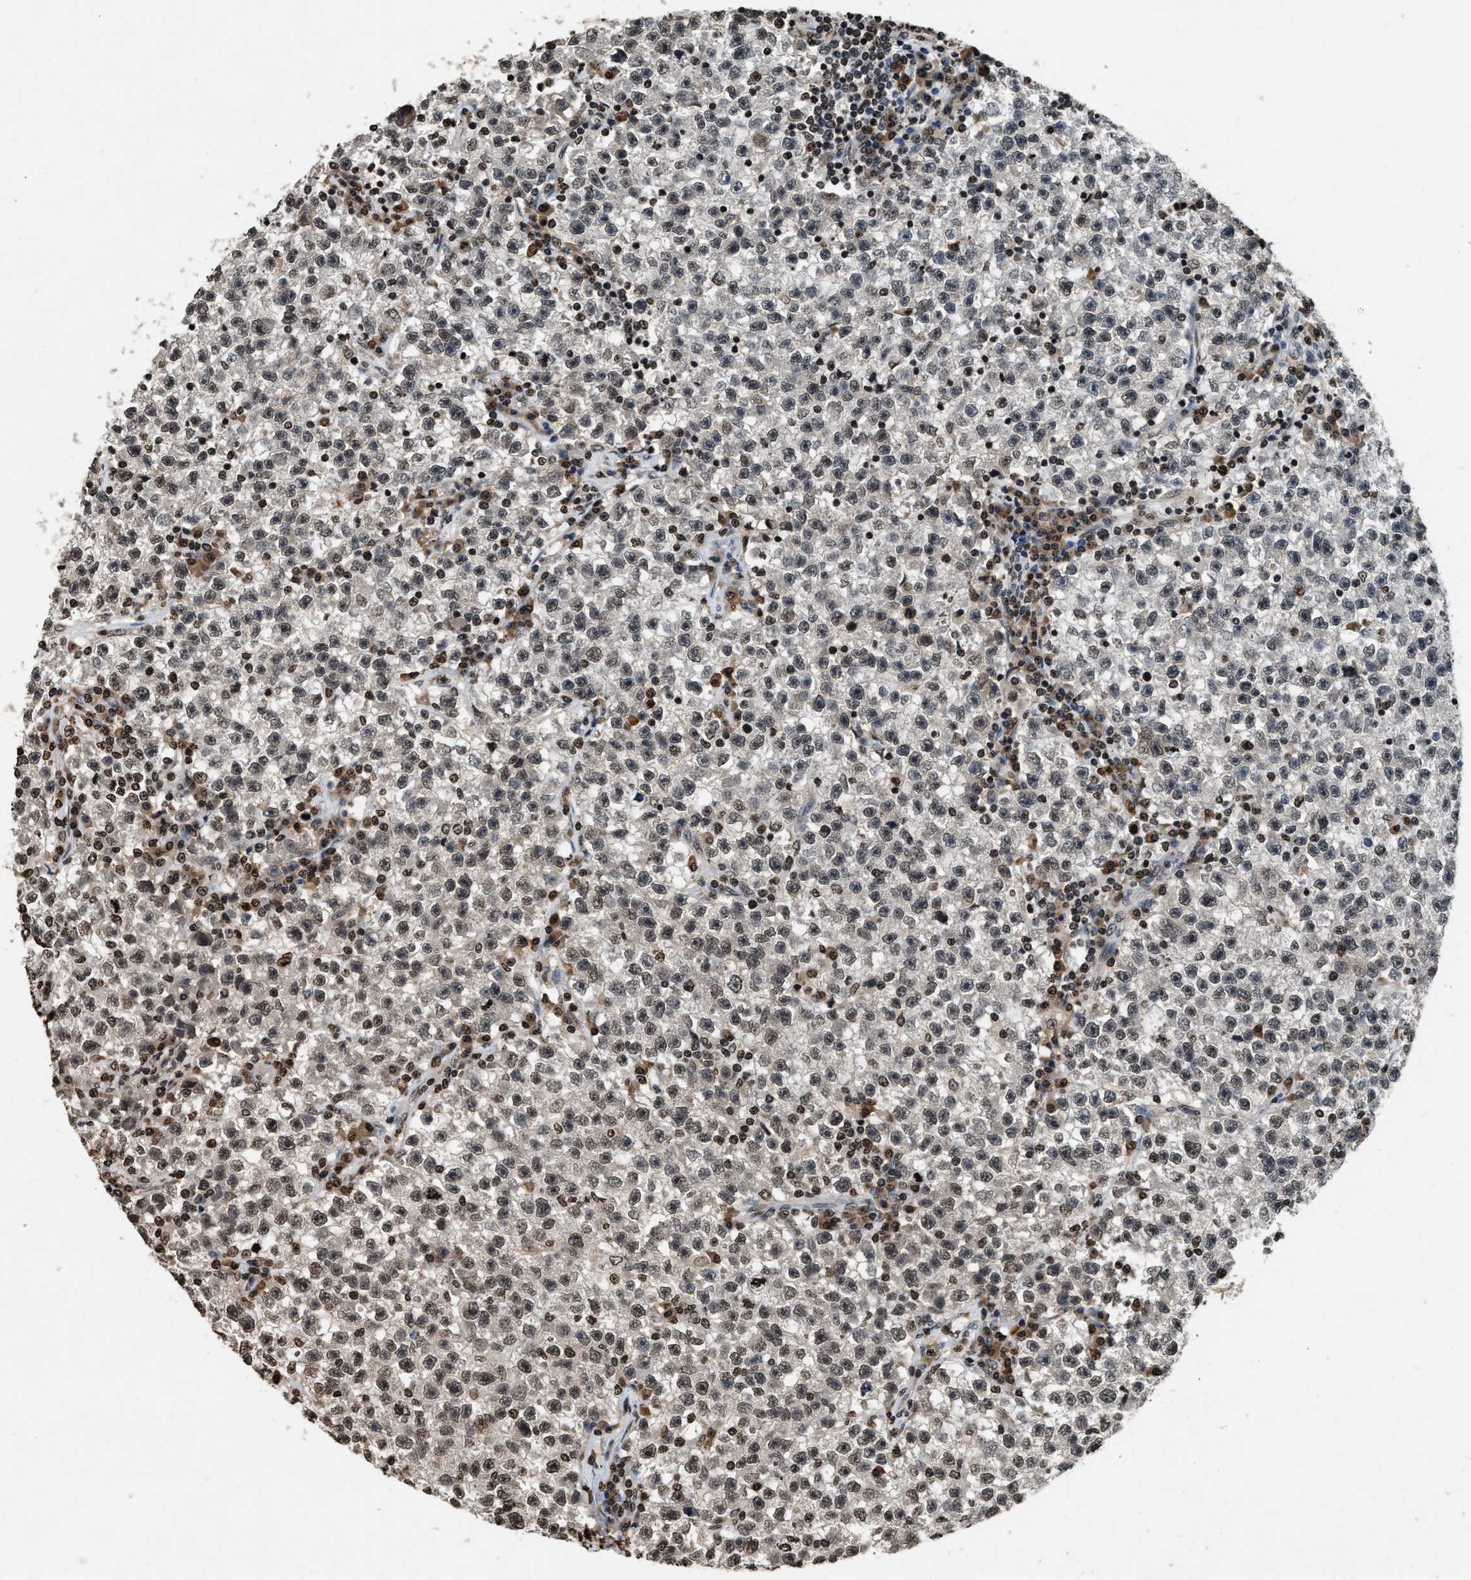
{"staining": {"intensity": "weak", "quantity": "25%-75%", "location": "nuclear"}, "tissue": "testis cancer", "cell_type": "Tumor cells", "image_type": "cancer", "snomed": [{"axis": "morphology", "description": "Seminoma, NOS"}, {"axis": "topography", "description": "Testis"}], "caption": "Weak nuclear expression for a protein is identified in about 25%-75% of tumor cells of seminoma (testis) using immunohistochemistry (IHC).", "gene": "DNASE1L3", "patient": {"sex": "male", "age": 22}}